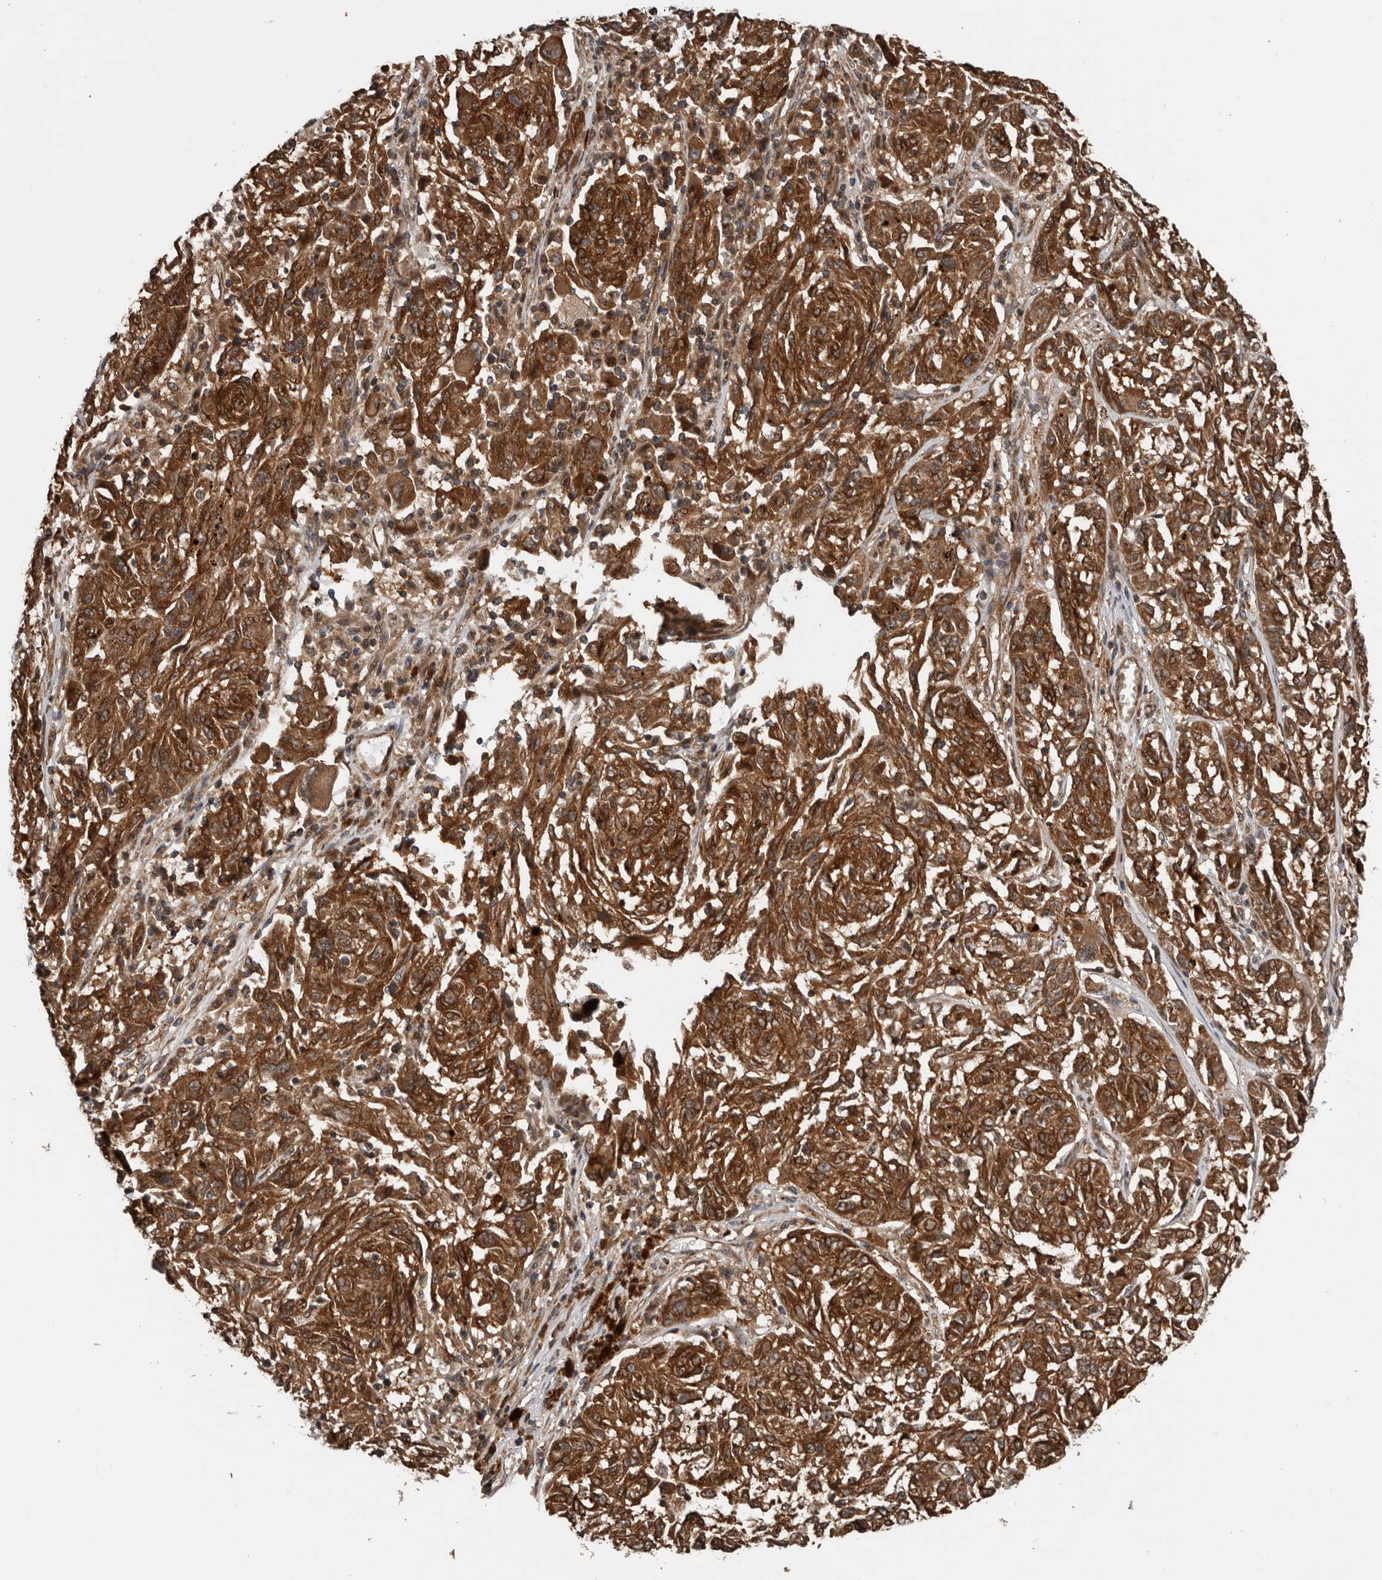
{"staining": {"intensity": "strong", "quantity": ">75%", "location": "cytoplasmic/membranous"}, "tissue": "melanoma", "cell_type": "Tumor cells", "image_type": "cancer", "snomed": [{"axis": "morphology", "description": "Malignant melanoma, NOS"}, {"axis": "topography", "description": "Skin"}], "caption": "Melanoma stained with a protein marker displays strong staining in tumor cells.", "gene": "CCDC190", "patient": {"sex": "male", "age": 53}}